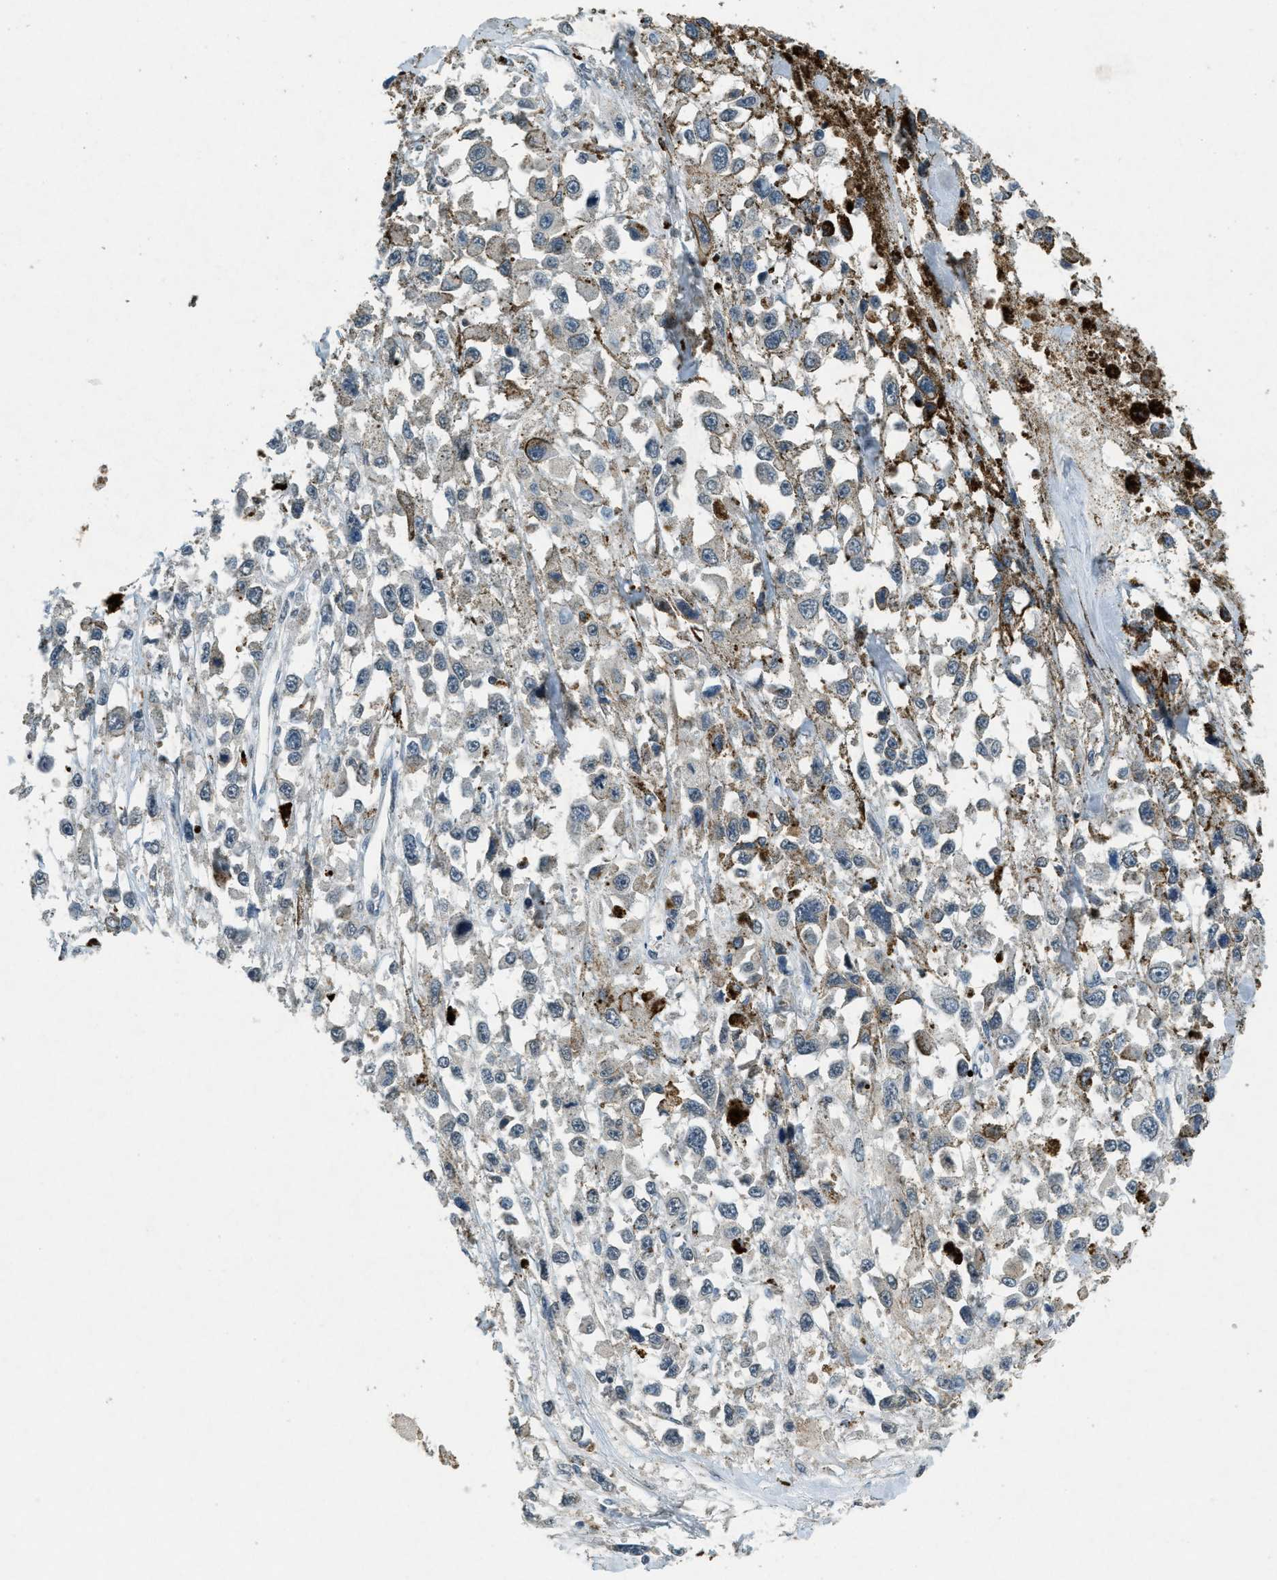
{"staining": {"intensity": "negative", "quantity": "none", "location": "none"}, "tissue": "melanoma", "cell_type": "Tumor cells", "image_type": "cancer", "snomed": [{"axis": "morphology", "description": "Malignant melanoma, Metastatic site"}, {"axis": "topography", "description": "Lymph node"}], "caption": "Tumor cells are negative for protein expression in human malignant melanoma (metastatic site).", "gene": "RAB3D", "patient": {"sex": "male", "age": 59}}